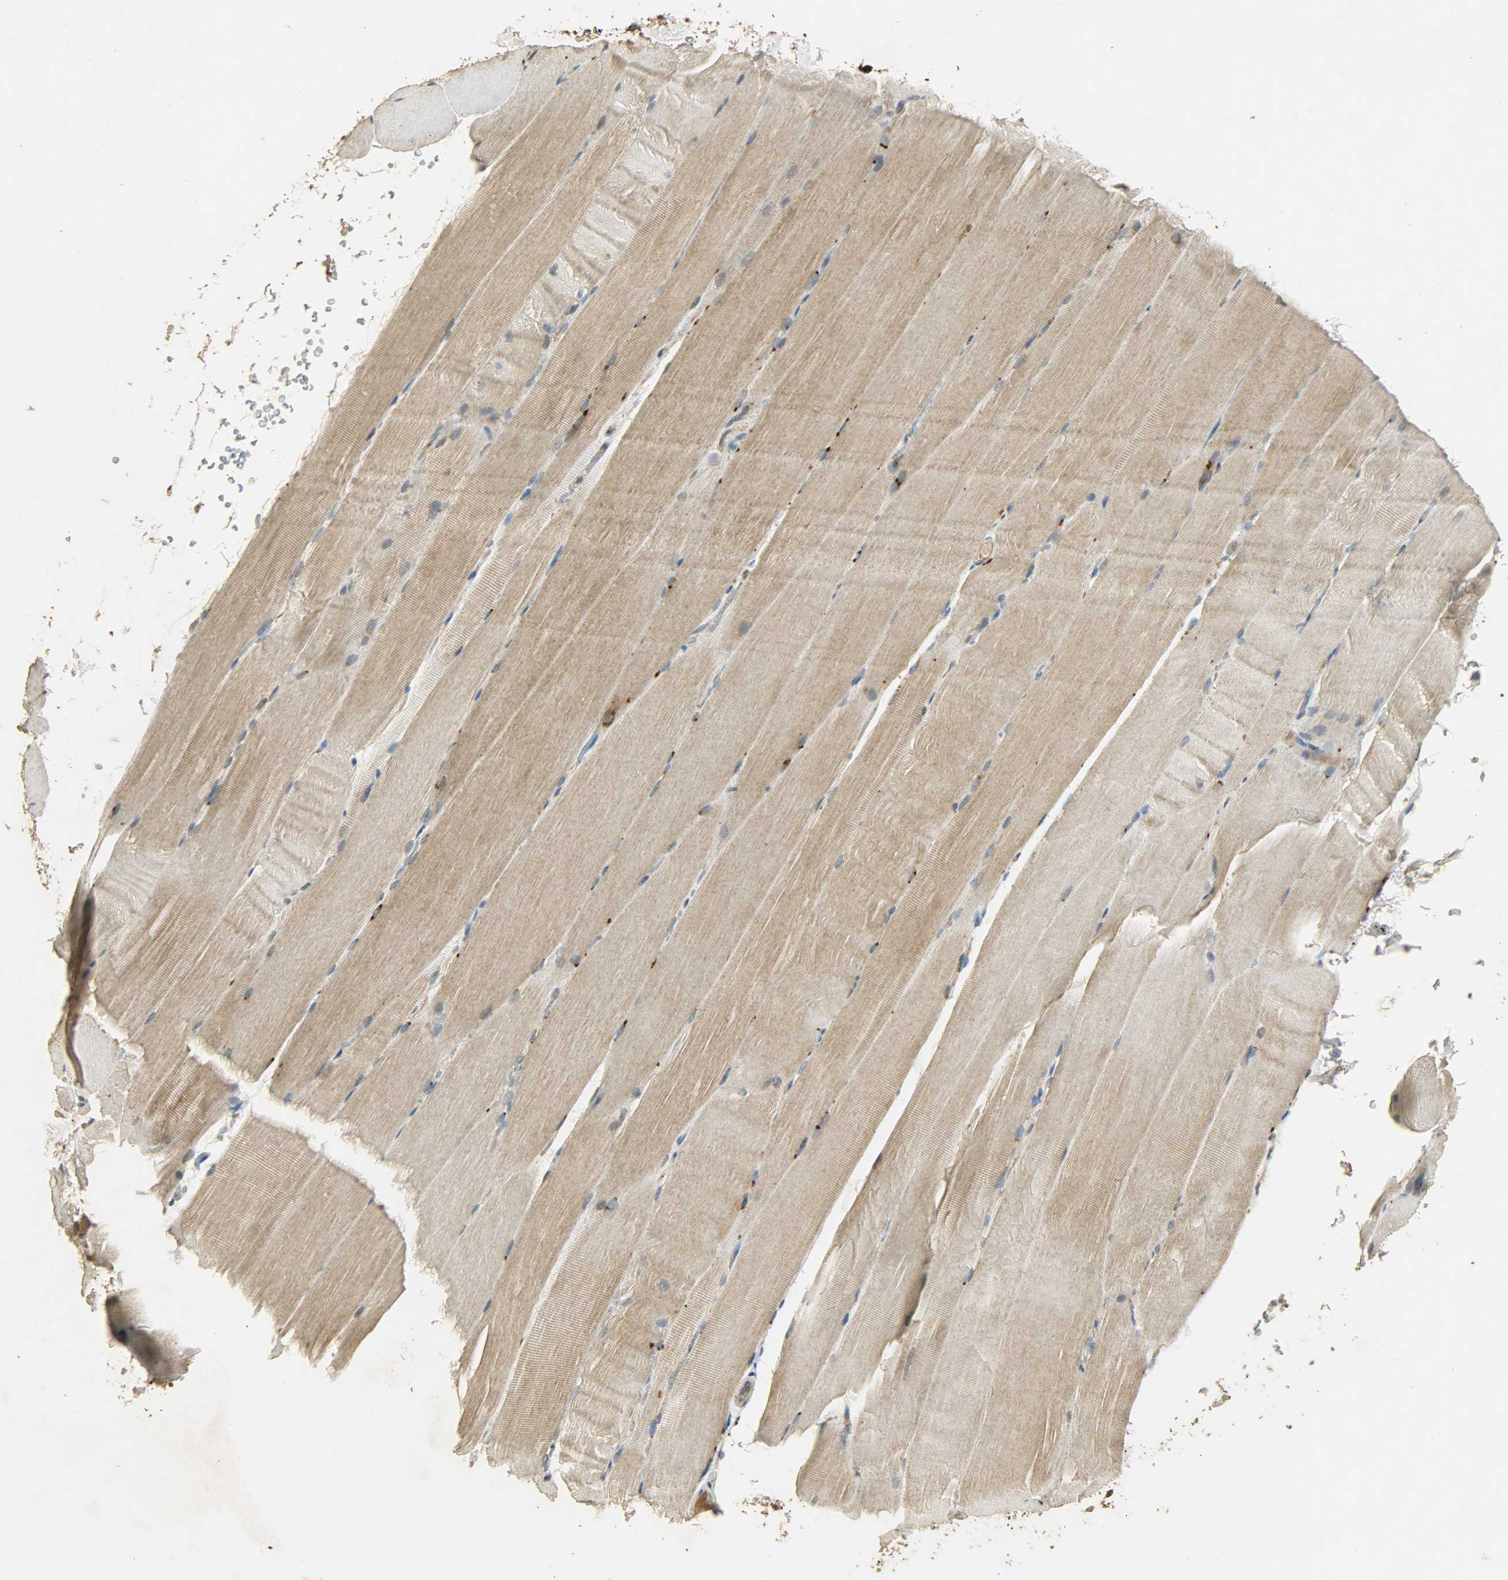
{"staining": {"intensity": "moderate", "quantity": ">75%", "location": "cytoplasmic/membranous"}, "tissue": "skeletal muscle", "cell_type": "Myocytes", "image_type": "normal", "snomed": [{"axis": "morphology", "description": "Normal tissue, NOS"}, {"axis": "topography", "description": "Skeletal muscle"}, {"axis": "topography", "description": "Parathyroid gland"}], "caption": "High-magnification brightfield microscopy of normal skeletal muscle stained with DAB (3,3'-diaminobenzidine) (brown) and counterstained with hematoxylin (blue). myocytes exhibit moderate cytoplasmic/membranous positivity is identified in about>75% of cells.", "gene": "ATP2B1", "patient": {"sex": "female", "age": 37}}